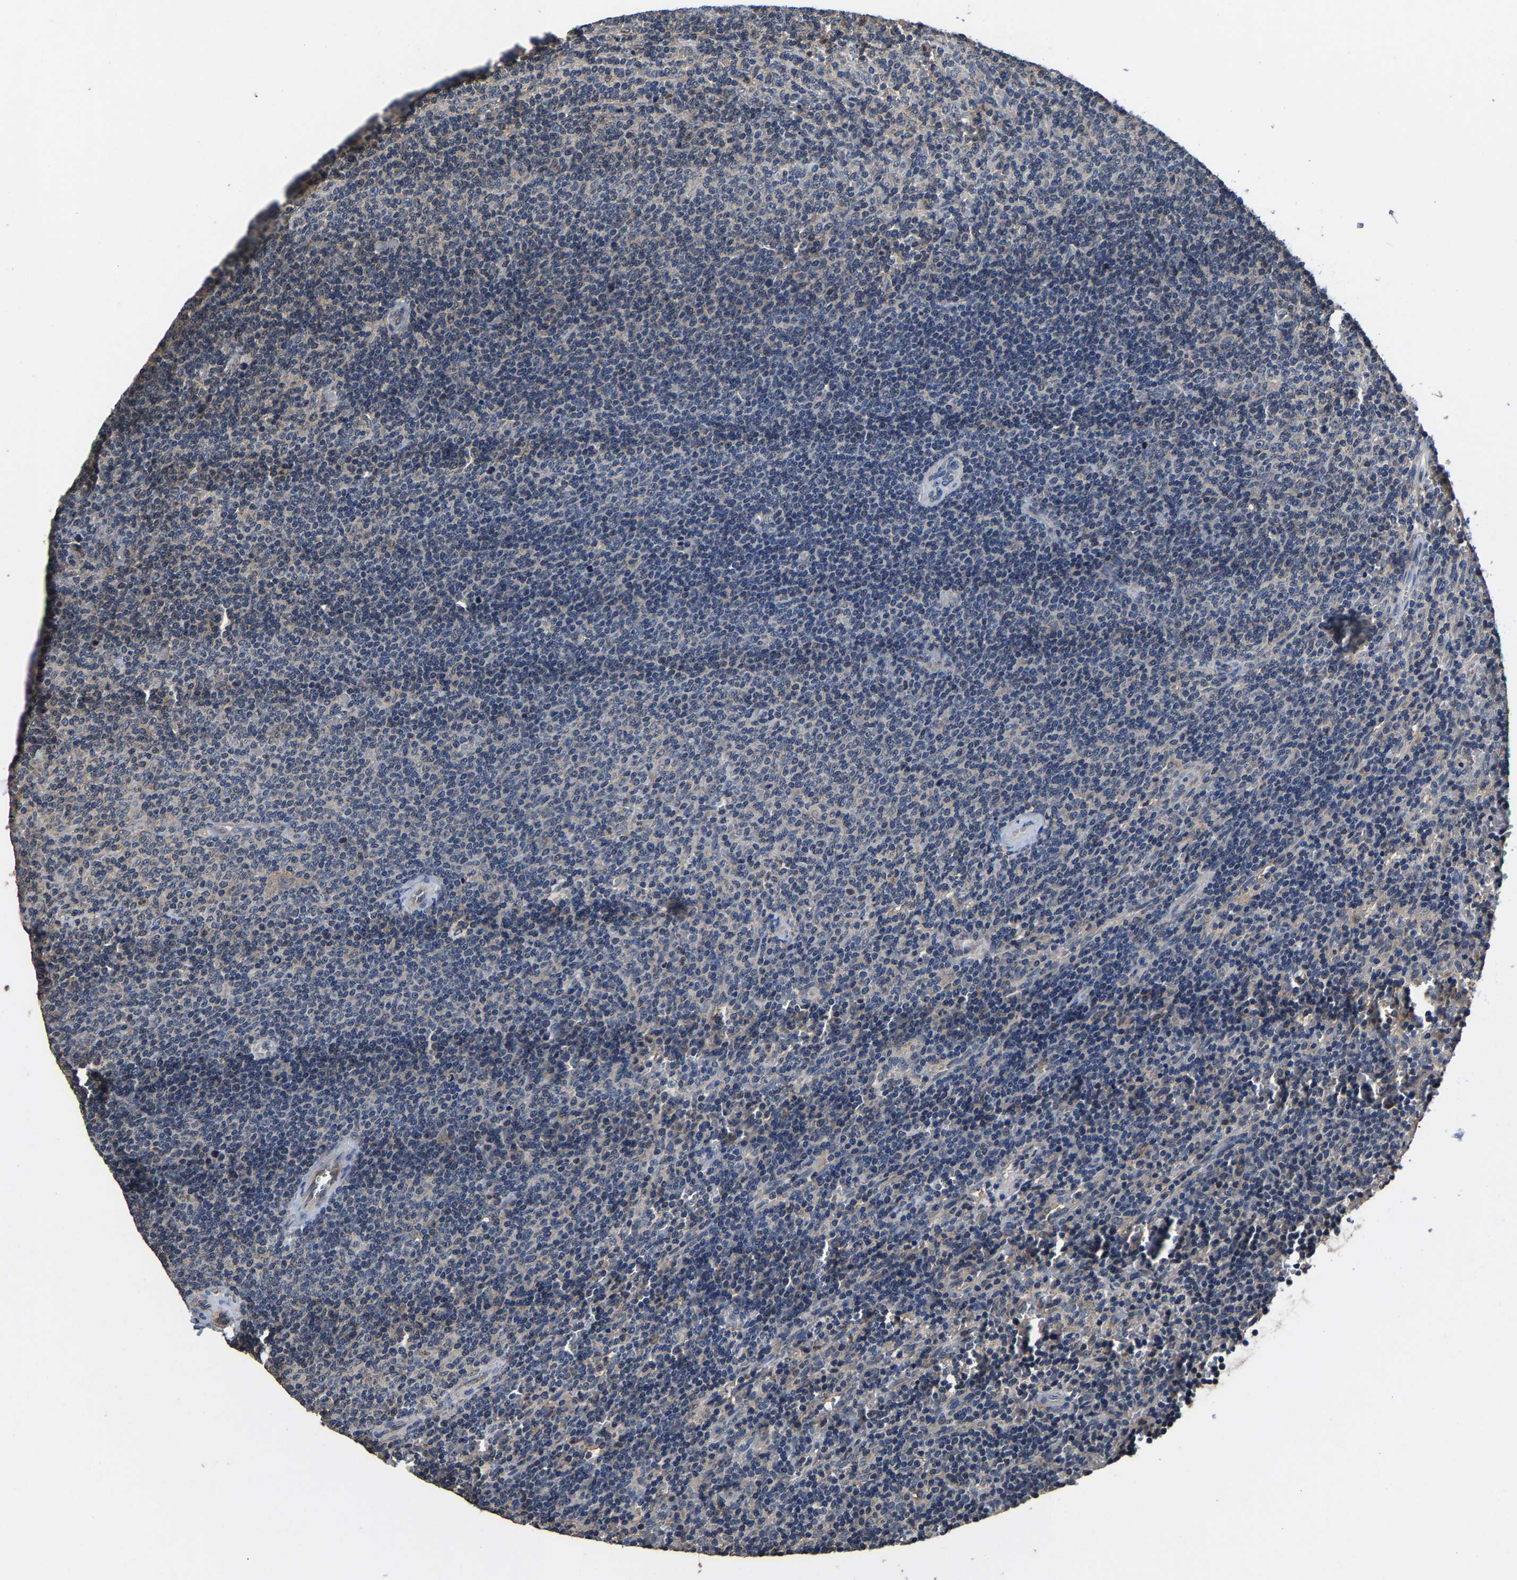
{"staining": {"intensity": "negative", "quantity": "none", "location": "none"}, "tissue": "lymphoma", "cell_type": "Tumor cells", "image_type": "cancer", "snomed": [{"axis": "morphology", "description": "Malignant lymphoma, non-Hodgkin's type, Low grade"}, {"axis": "topography", "description": "Spleen"}], "caption": "High magnification brightfield microscopy of low-grade malignant lymphoma, non-Hodgkin's type stained with DAB (3,3'-diaminobenzidine) (brown) and counterstained with hematoxylin (blue): tumor cells show no significant positivity.", "gene": "EBAG9", "patient": {"sex": "female", "age": 50}}